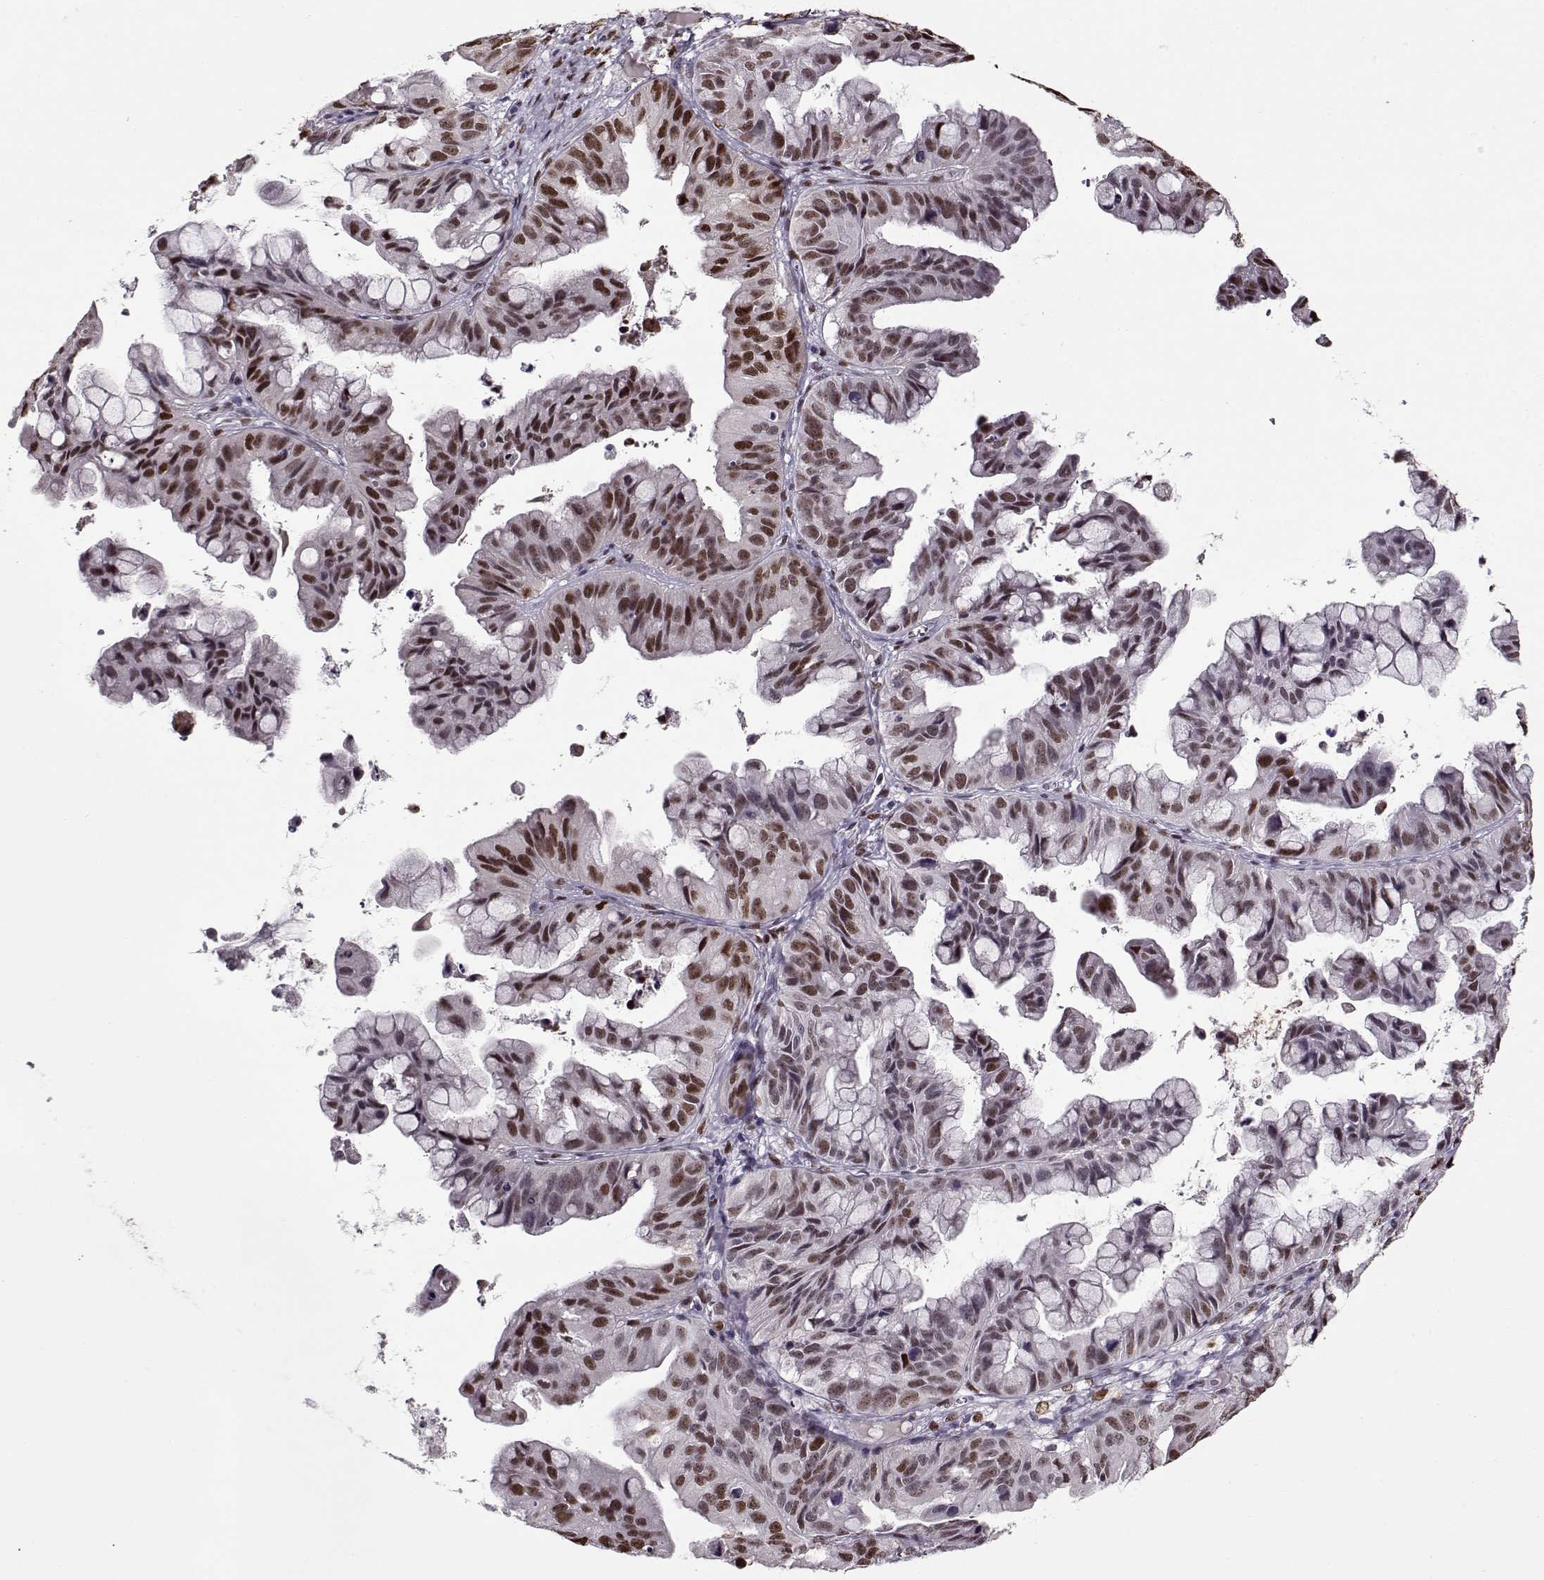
{"staining": {"intensity": "weak", "quantity": "25%-75%", "location": "nuclear"}, "tissue": "ovarian cancer", "cell_type": "Tumor cells", "image_type": "cancer", "snomed": [{"axis": "morphology", "description": "Cystadenocarcinoma, mucinous, NOS"}, {"axis": "topography", "description": "Ovary"}], "caption": "Ovarian mucinous cystadenocarcinoma was stained to show a protein in brown. There is low levels of weak nuclear positivity in about 25%-75% of tumor cells. (brown staining indicates protein expression, while blue staining denotes nuclei).", "gene": "PRMT8", "patient": {"sex": "female", "age": 76}}